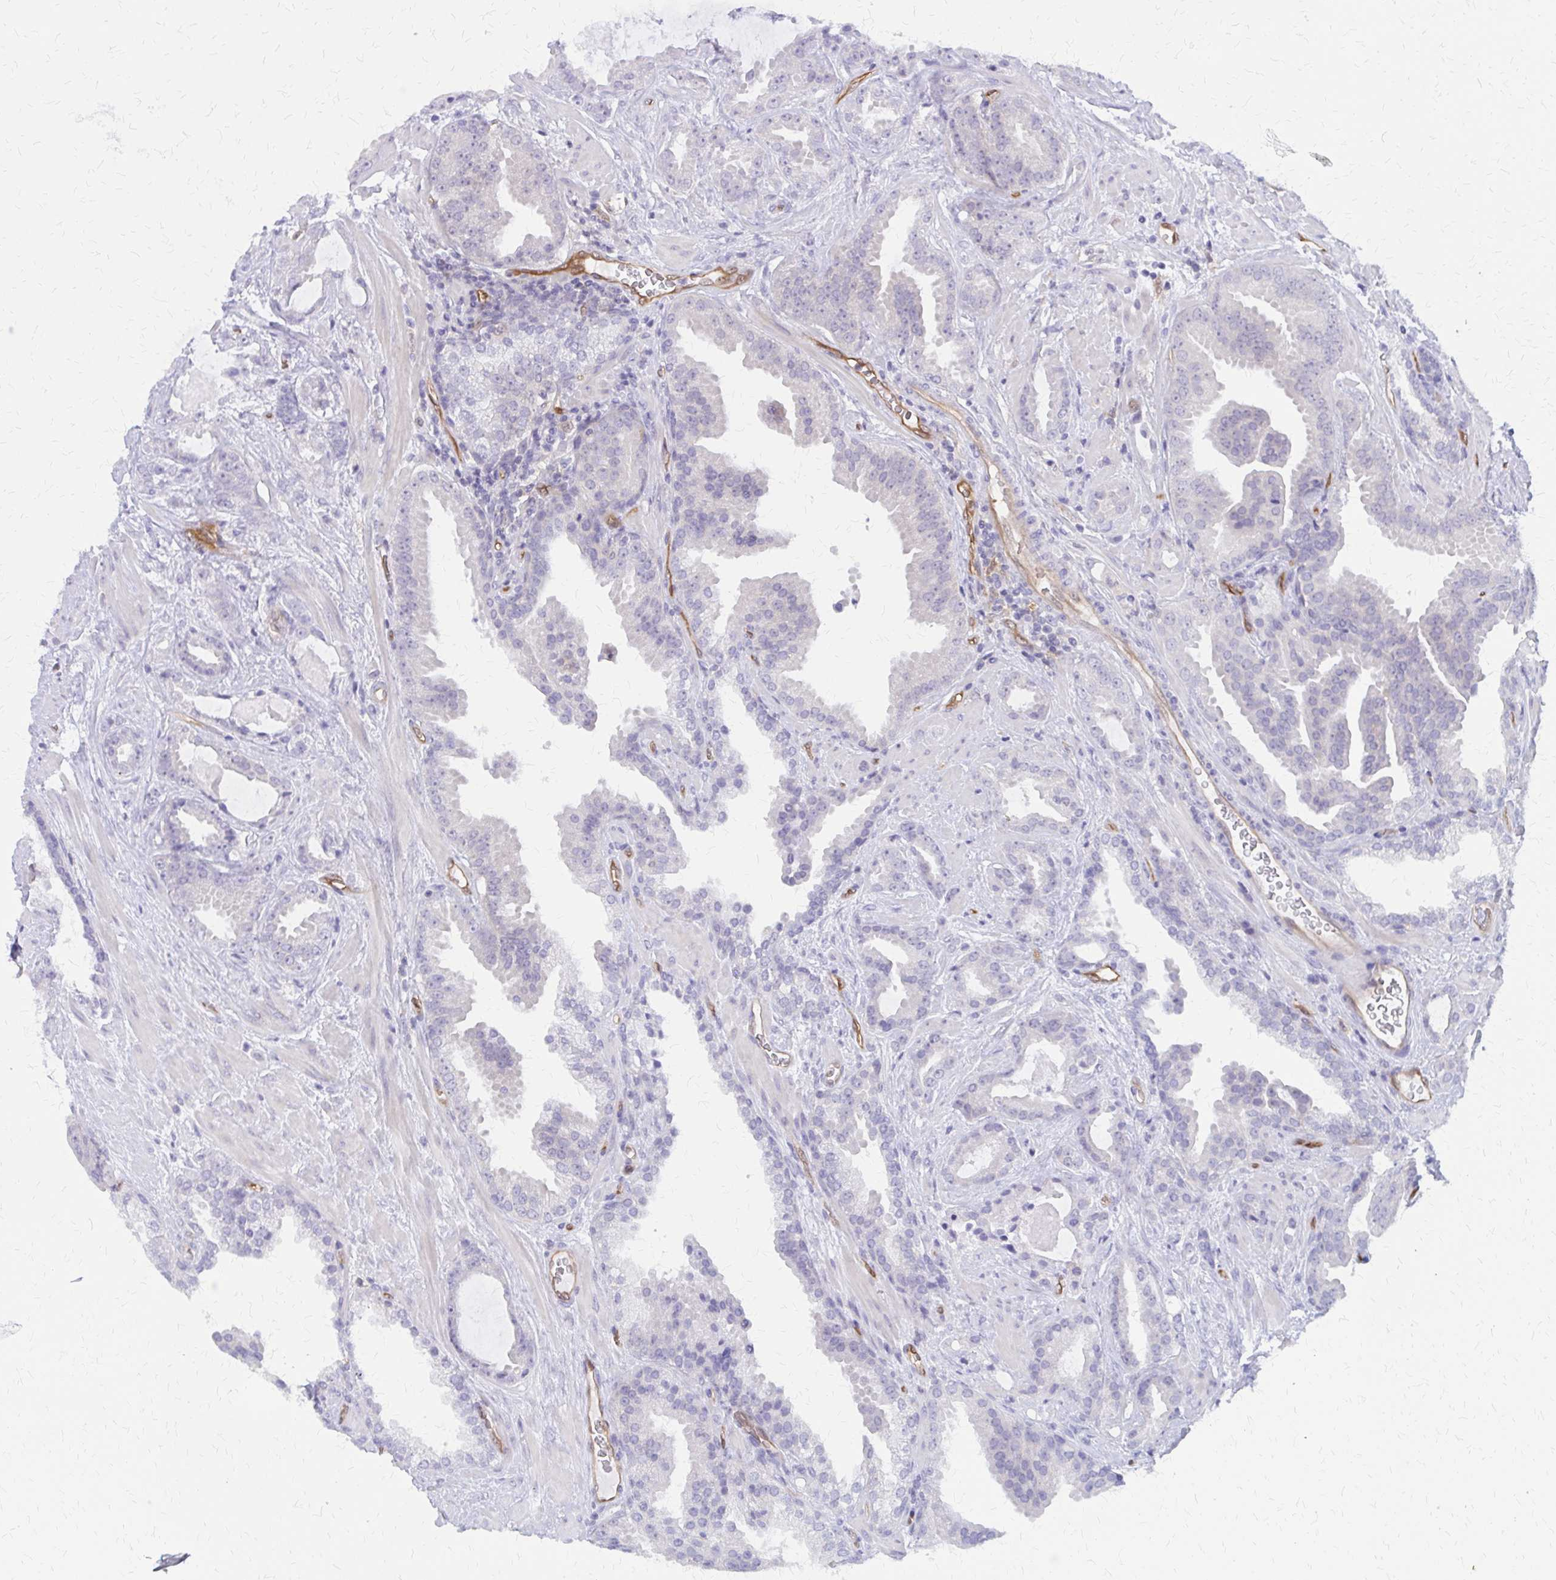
{"staining": {"intensity": "negative", "quantity": "none", "location": "none"}, "tissue": "prostate cancer", "cell_type": "Tumor cells", "image_type": "cancer", "snomed": [{"axis": "morphology", "description": "Adenocarcinoma, Low grade"}, {"axis": "topography", "description": "Prostate"}], "caption": "There is no significant expression in tumor cells of adenocarcinoma (low-grade) (prostate).", "gene": "CLIC2", "patient": {"sex": "male", "age": 62}}